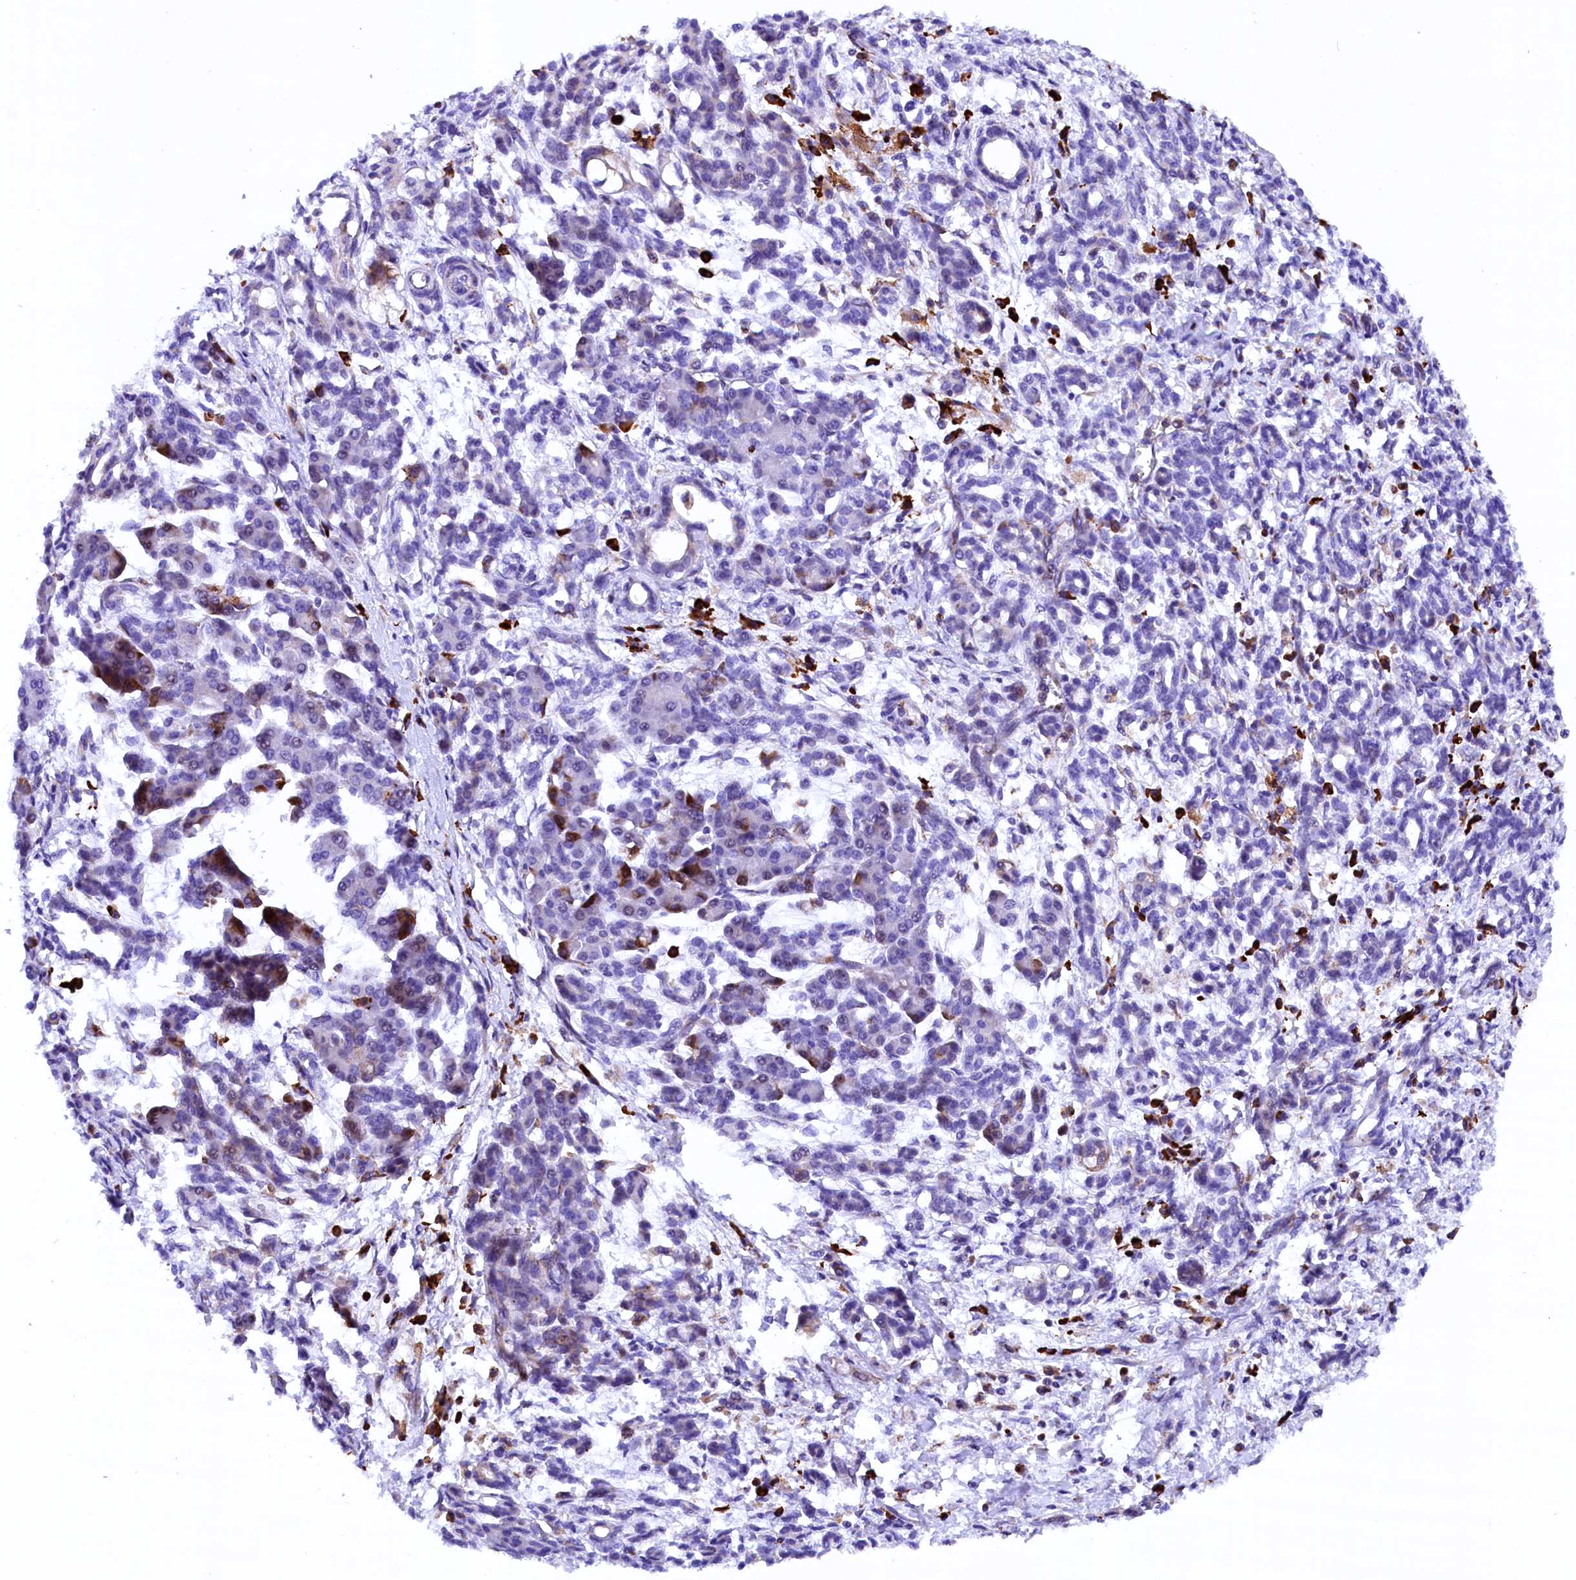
{"staining": {"intensity": "negative", "quantity": "none", "location": "none"}, "tissue": "pancreatic cancer", "cell_type": "Tumor cells", "image_type": "cancer", "snomed": [{"axis": "morphology", "description": "Adenocarcinoma, NOS"}, {"axis": "topography", "description": "Pancreas"}], "caption": "There is no significant expression in tumor cells of adenocarcinoma (pancreatic). Nuclei are stained in blue.", "gene": "CMTR2", "patient": {"sex": "female", "age": 55}}